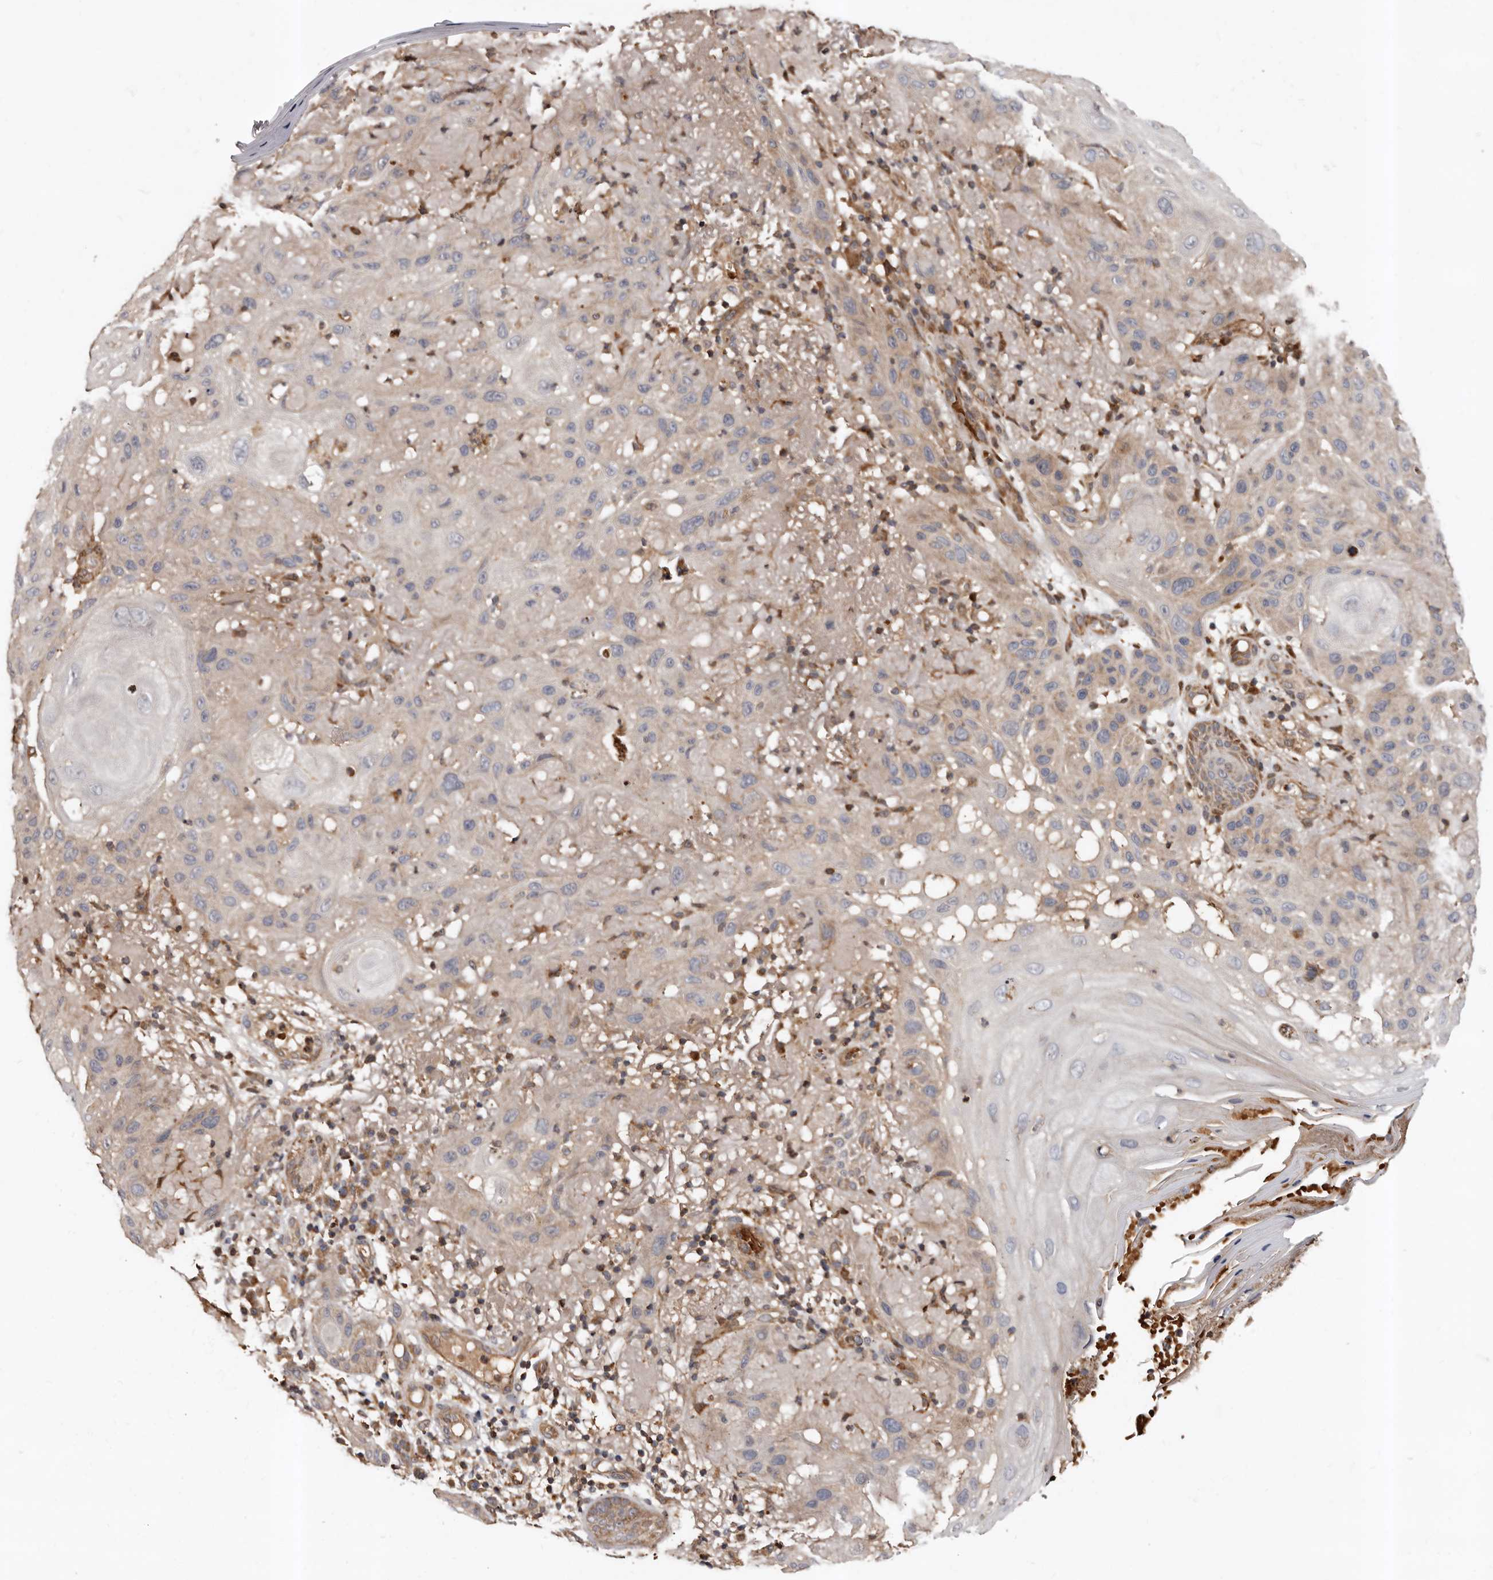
{"staining": {"intensity": "weak", "quantity": "25%-75%", "location": "cytoplasmic/membranous"}, "tissue": "skin cancer", "cell_type": "Tumor cells", "image_type": "cancer", "snomed": [{"axis": "morphology", "description": "Normal tissue, NOS"}, {"axis": "morphology", "description": "Squamous cell carcinoma, NOS"}, {"axis": "topography", "description": "Skin"}], "caption": "Skin cancer (squamous cell carcinoma) stained for a protein (brown) reveals weak cytoplasmic/membranous positive positivity in approximately 25%-75% of tumor cells.", "gene": "BAX", "patient": {"sex": "female", "age": 96}}